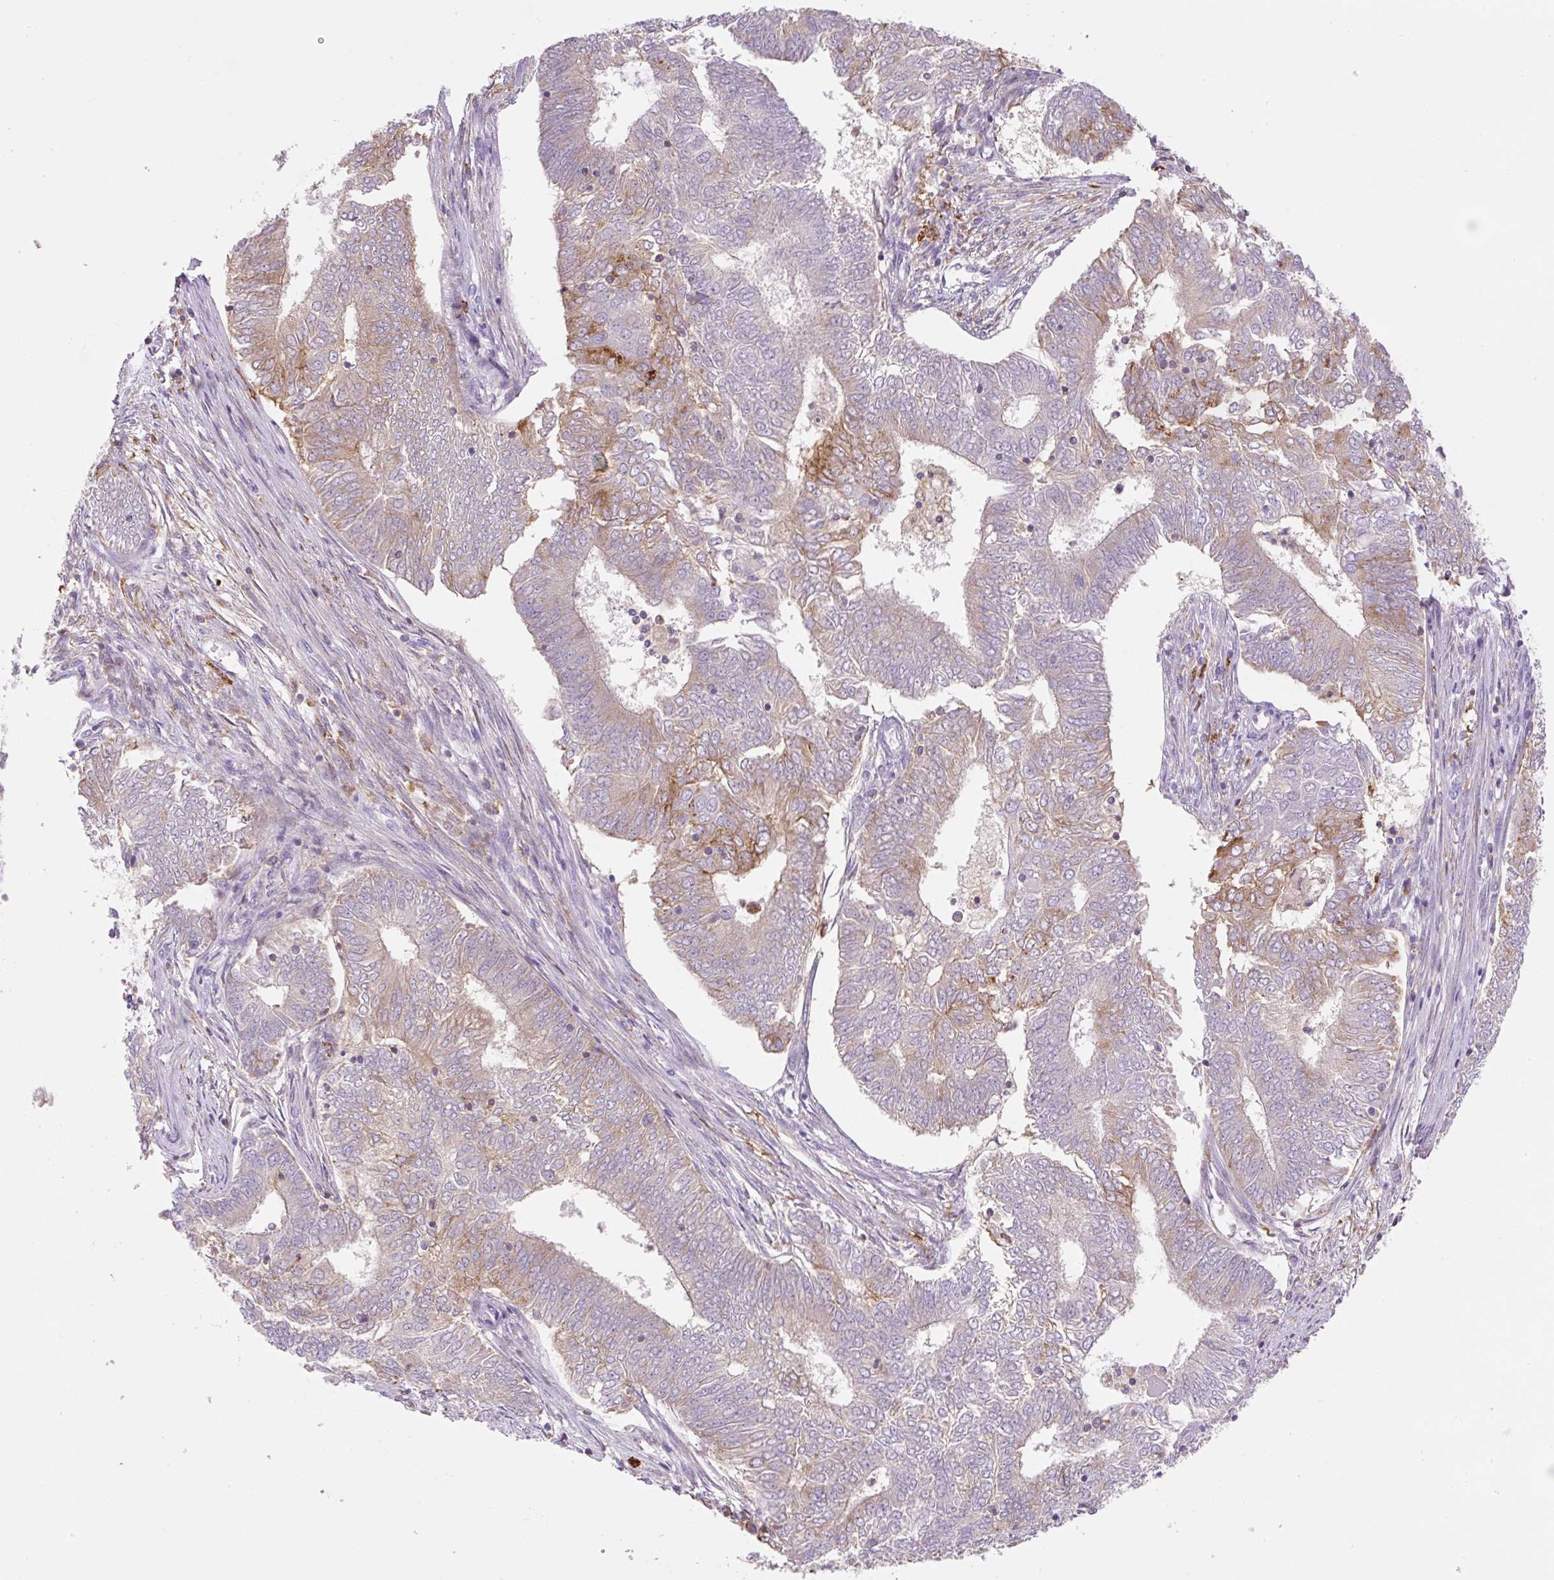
{"staining": {"intensity": "moderate", "quantity": "<25%", "location": "cytoplasmic/membranous"}, "tissue": "endometrial cancer", "cell_type": "Tumor cells", "image_type": "cancer", "snomed": [{"axis": "morphology", "description": "Adenocarcinoma, NOS"}, {"axis": "topography", "description": "Endometrium"}], "caption": "Immunohistochemical staining of human endometrial cancer (adenocarcinoma) reveals low levels of moderate cytoplasmic/membranous expression in approximately <25% of tumor cells. Immunohistochemistry (ihc) stains the protein of interest in brown and the nuclei are stained blue.", "gene": "TDRD15", "patient": {"sex": "female", "age": 62}}